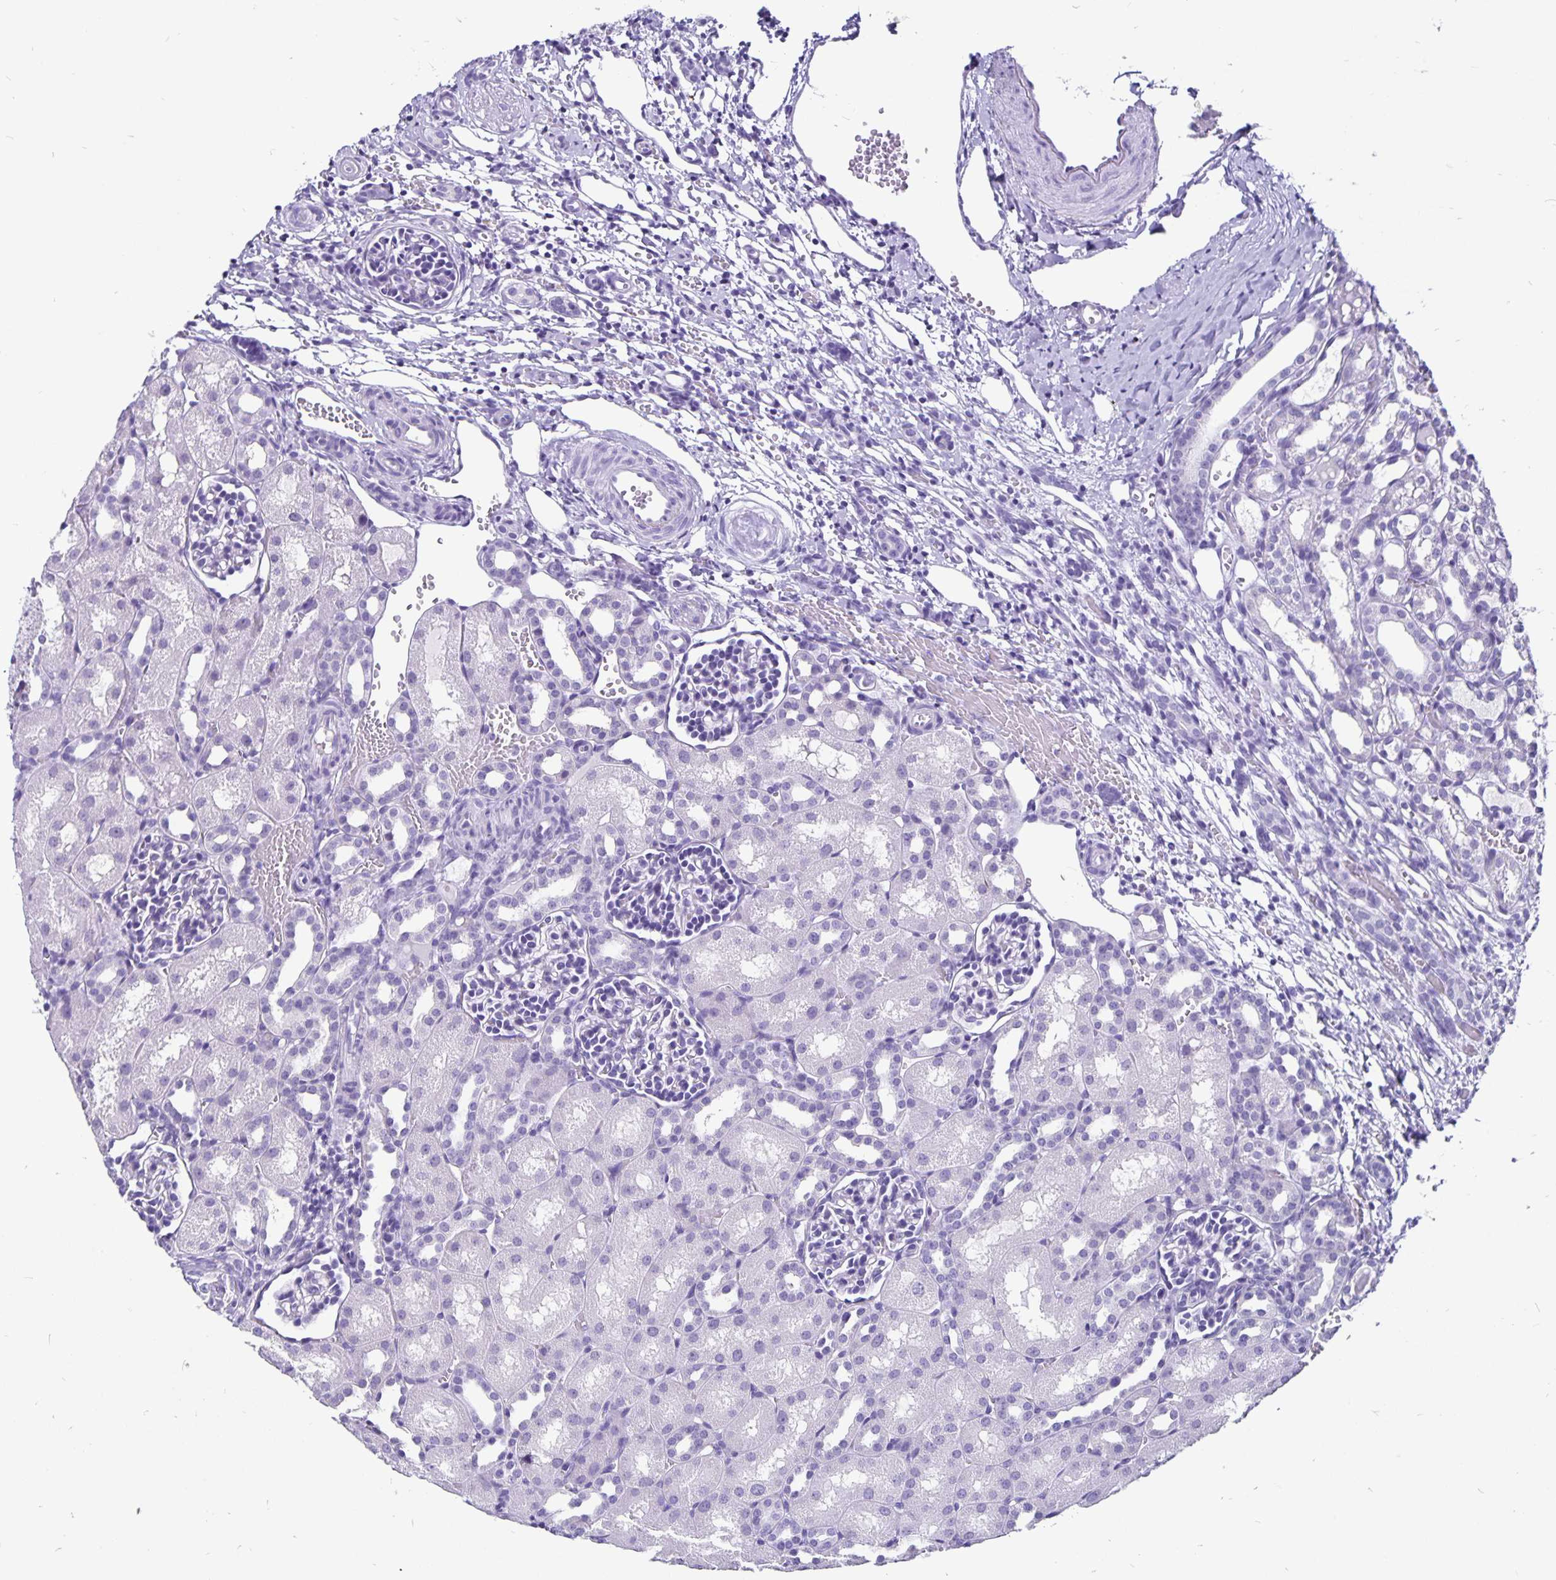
{"staining": {"intensity": "negative", "quantity": "none", "location": "none"}, "tissue": "kidney", "cell_type": "Cells in glomeruli", "image_type": "normal", "snomed": [{"axis": "morphology", "description": "Normal tissue, NOS"}, {"axis": "topography", "description": "Kidney"}], "caption": "IHC histopathology image of benign human kidney stained for a protein (brown), which demonstrates no expression in cells in glomeruli. (DAB immunohistochemistry (IHC), high magnification).", "gene": "ODF3B", "patient": {"sex": "male", "age": 1}}